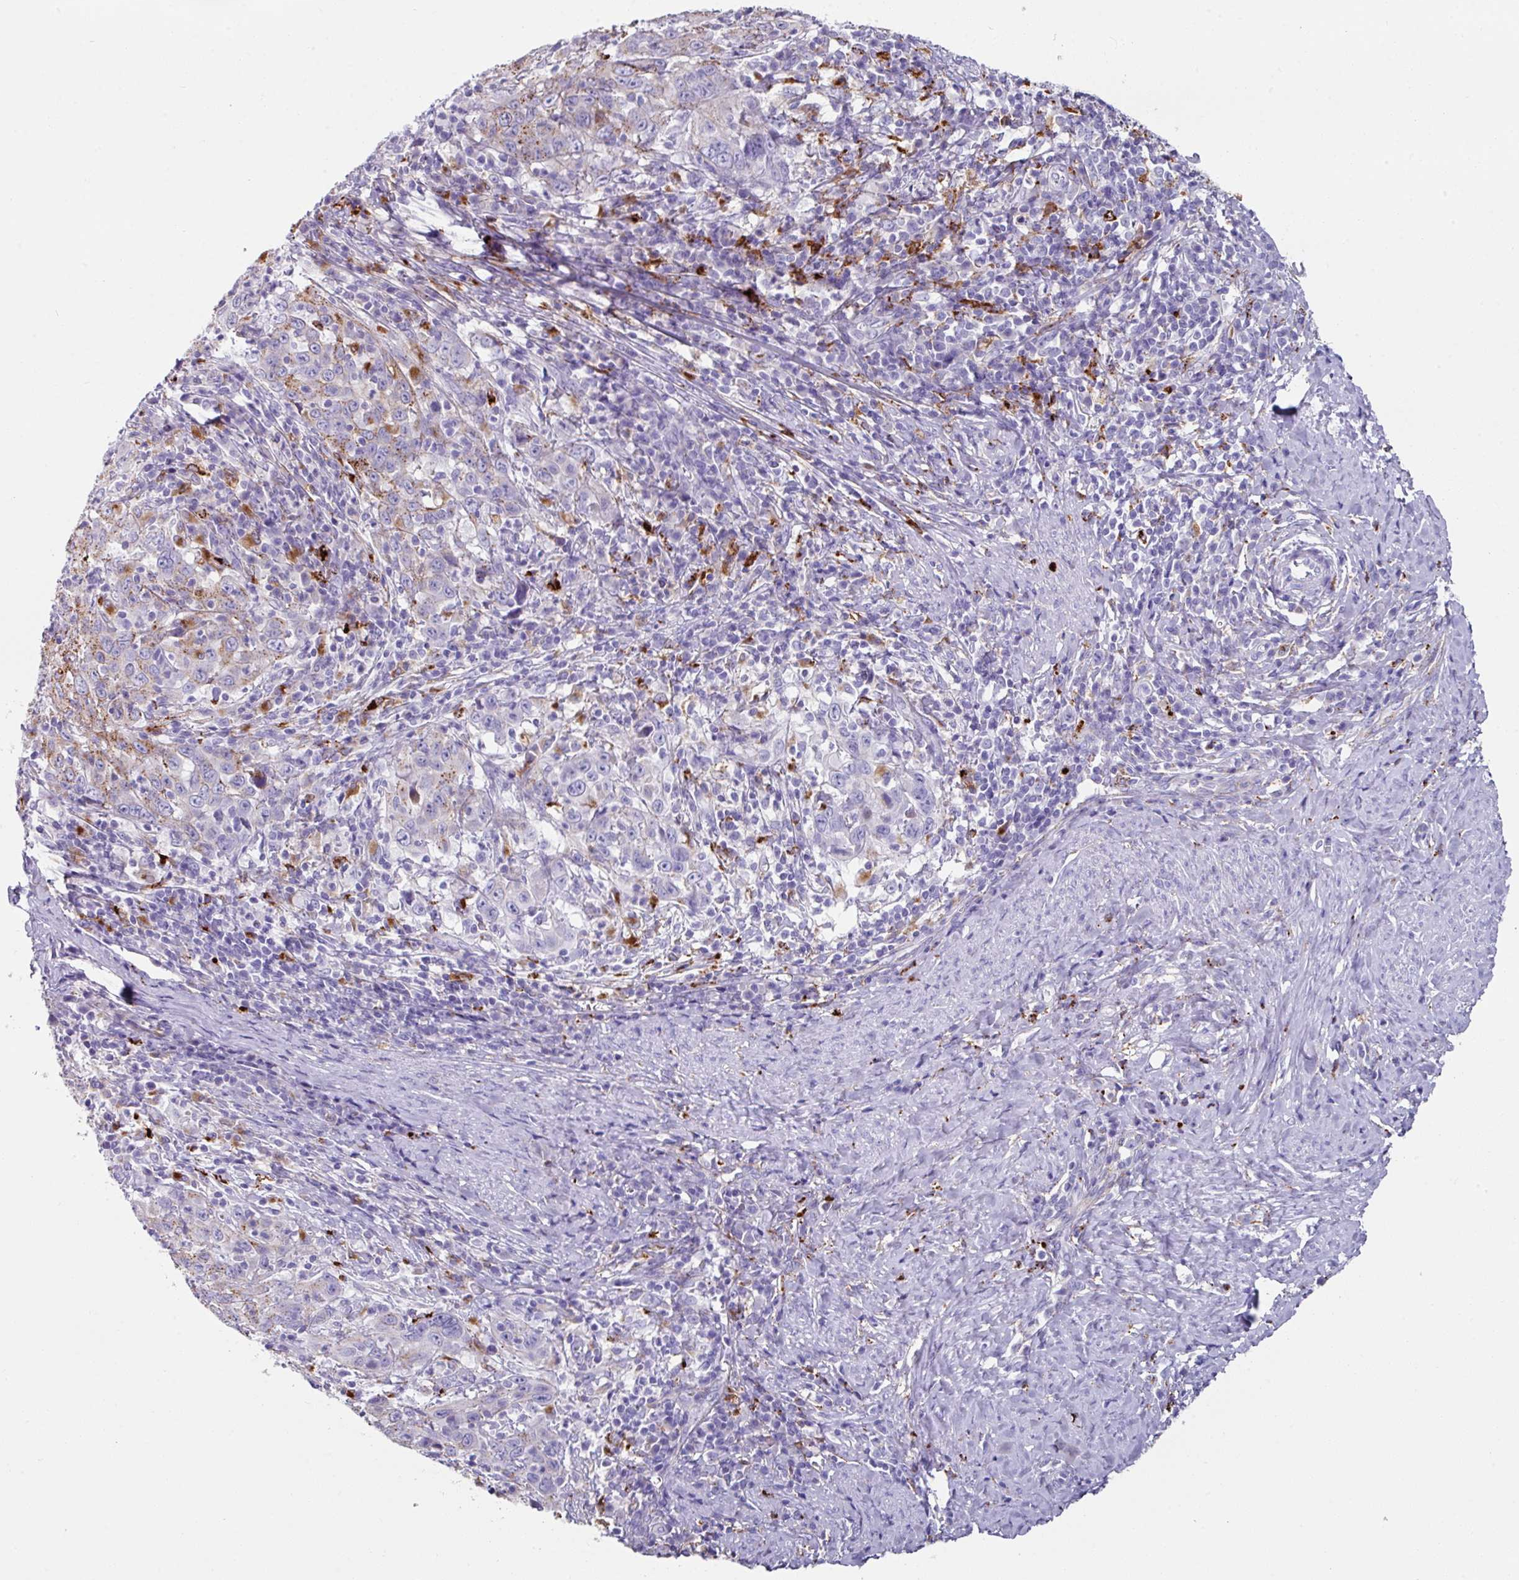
{"staining": {"intensity": "negative", "quantity": "none", "location": "none"}, "tissue": "cervical cancer", "cell_type": "Tumor cells", "image_type": "cancer", "snomed": [{"axis": "morphology", "description": "Squamous cell carcinoma, NOS"}, {"axis": "topography", "description": "Cervix"}], "caption": "The micrograph exhibits no significant expression in tumor cells of squamous cell carcinoma (cervical). Brightfield microscopy of immunohistochemistry (IHC) stained with DAB (3,3'-diaminobenzidine) (brown) and hematoxylin (blue), captured at high magnification.", "gene": "CPVL", "patient": {"sex": "female", "age": 46}}